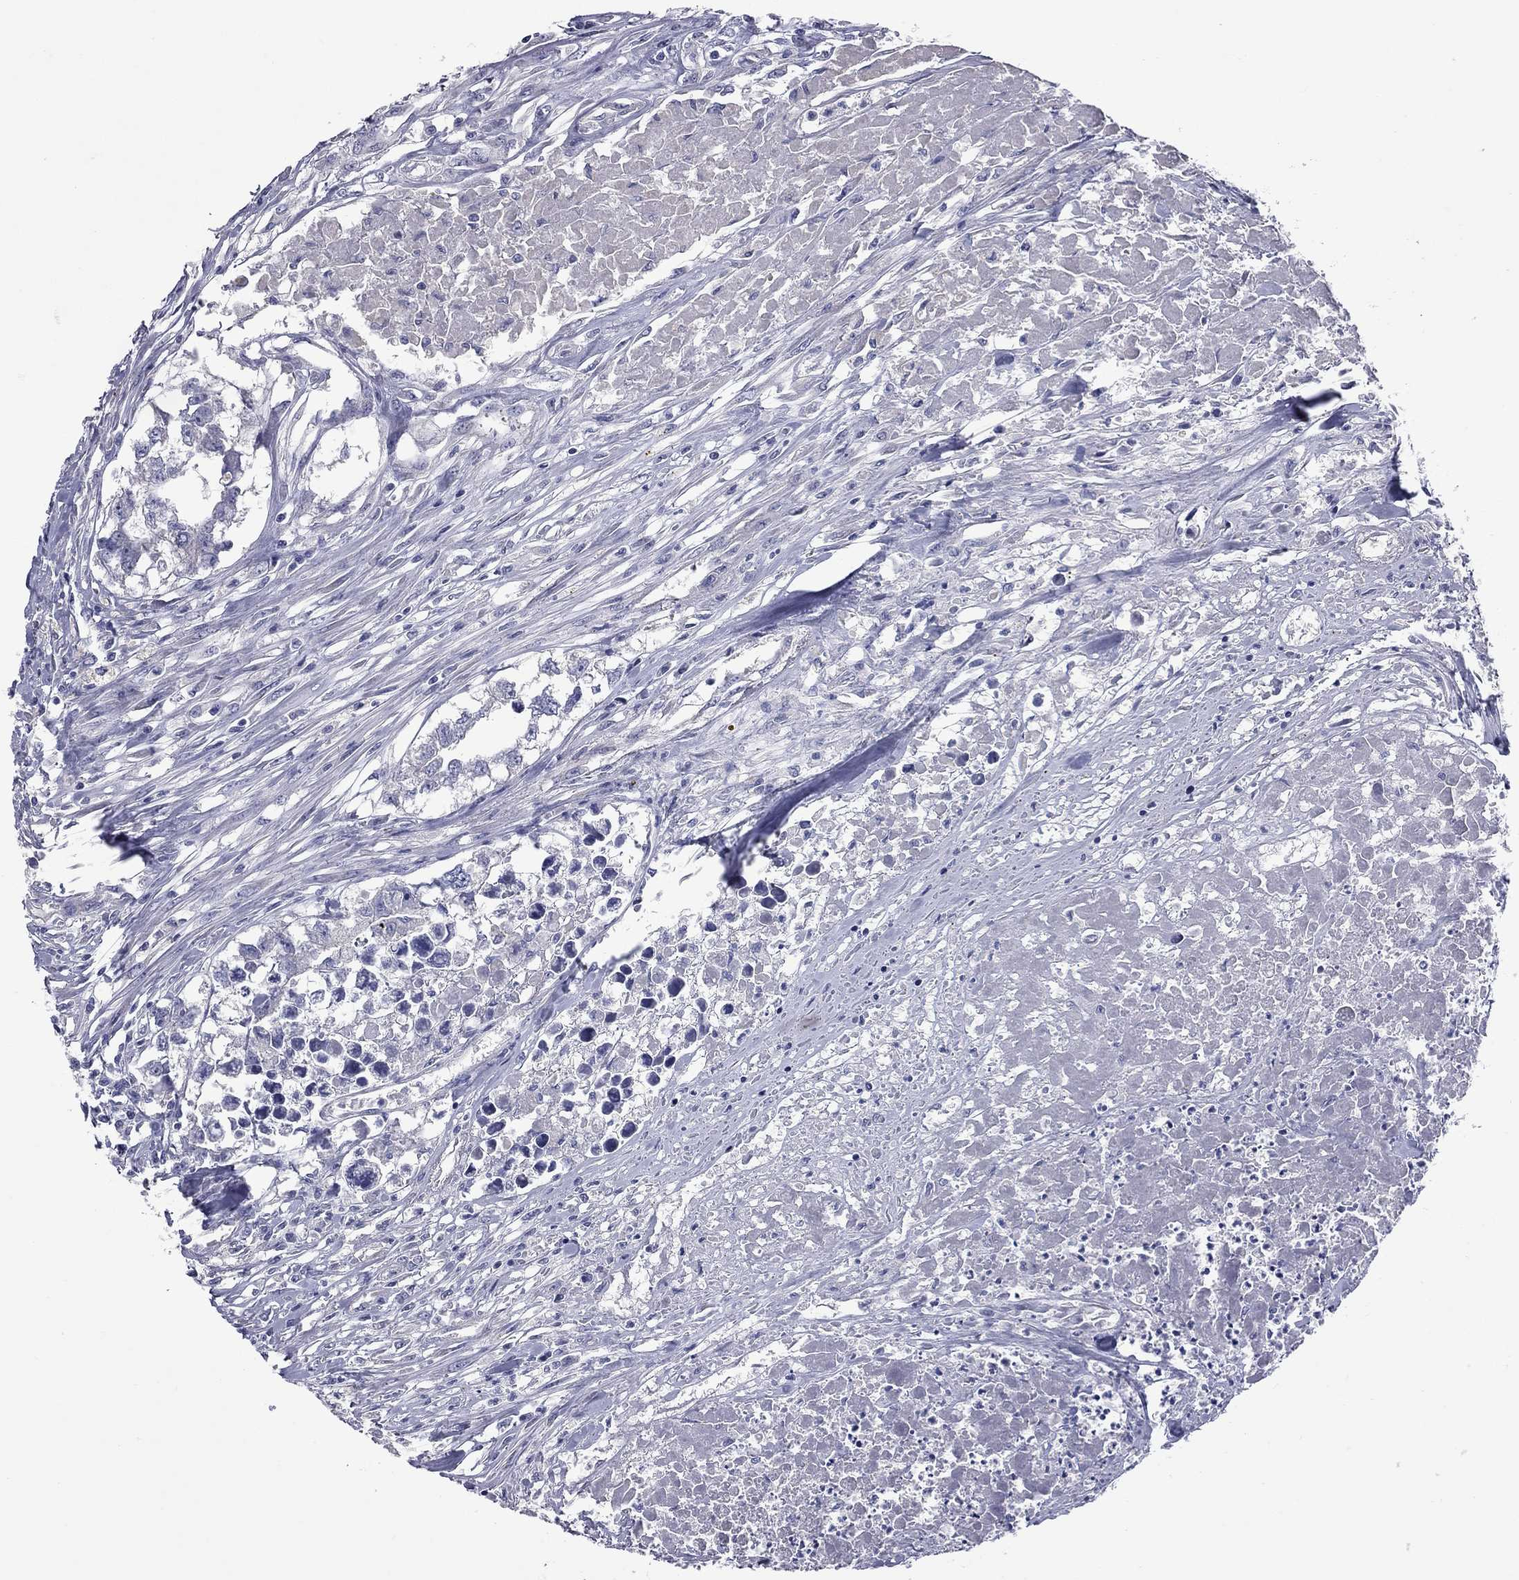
{"staining": {"intensity": "negative", "quantity": "none", "location": "none"}, "tissue": "testis cancer", "cell_type": "Tumor cells", "image_type": "cancer", "snomed": [{"axis": "morphology", "description": "Carcinoma, Embryonal, NOS"}, {"axis": "morphology", "description": "Teratoma, malignant, NOS"}, {"axis": "topography", "description": "Testis"}], "caption": "Immunohistochemical staining of embryonal carcinoma (testis) exhibits no significant positivity in tumor cells.", "gene": "UNC119B", "patient": {"sex": "male", "age": 44}}